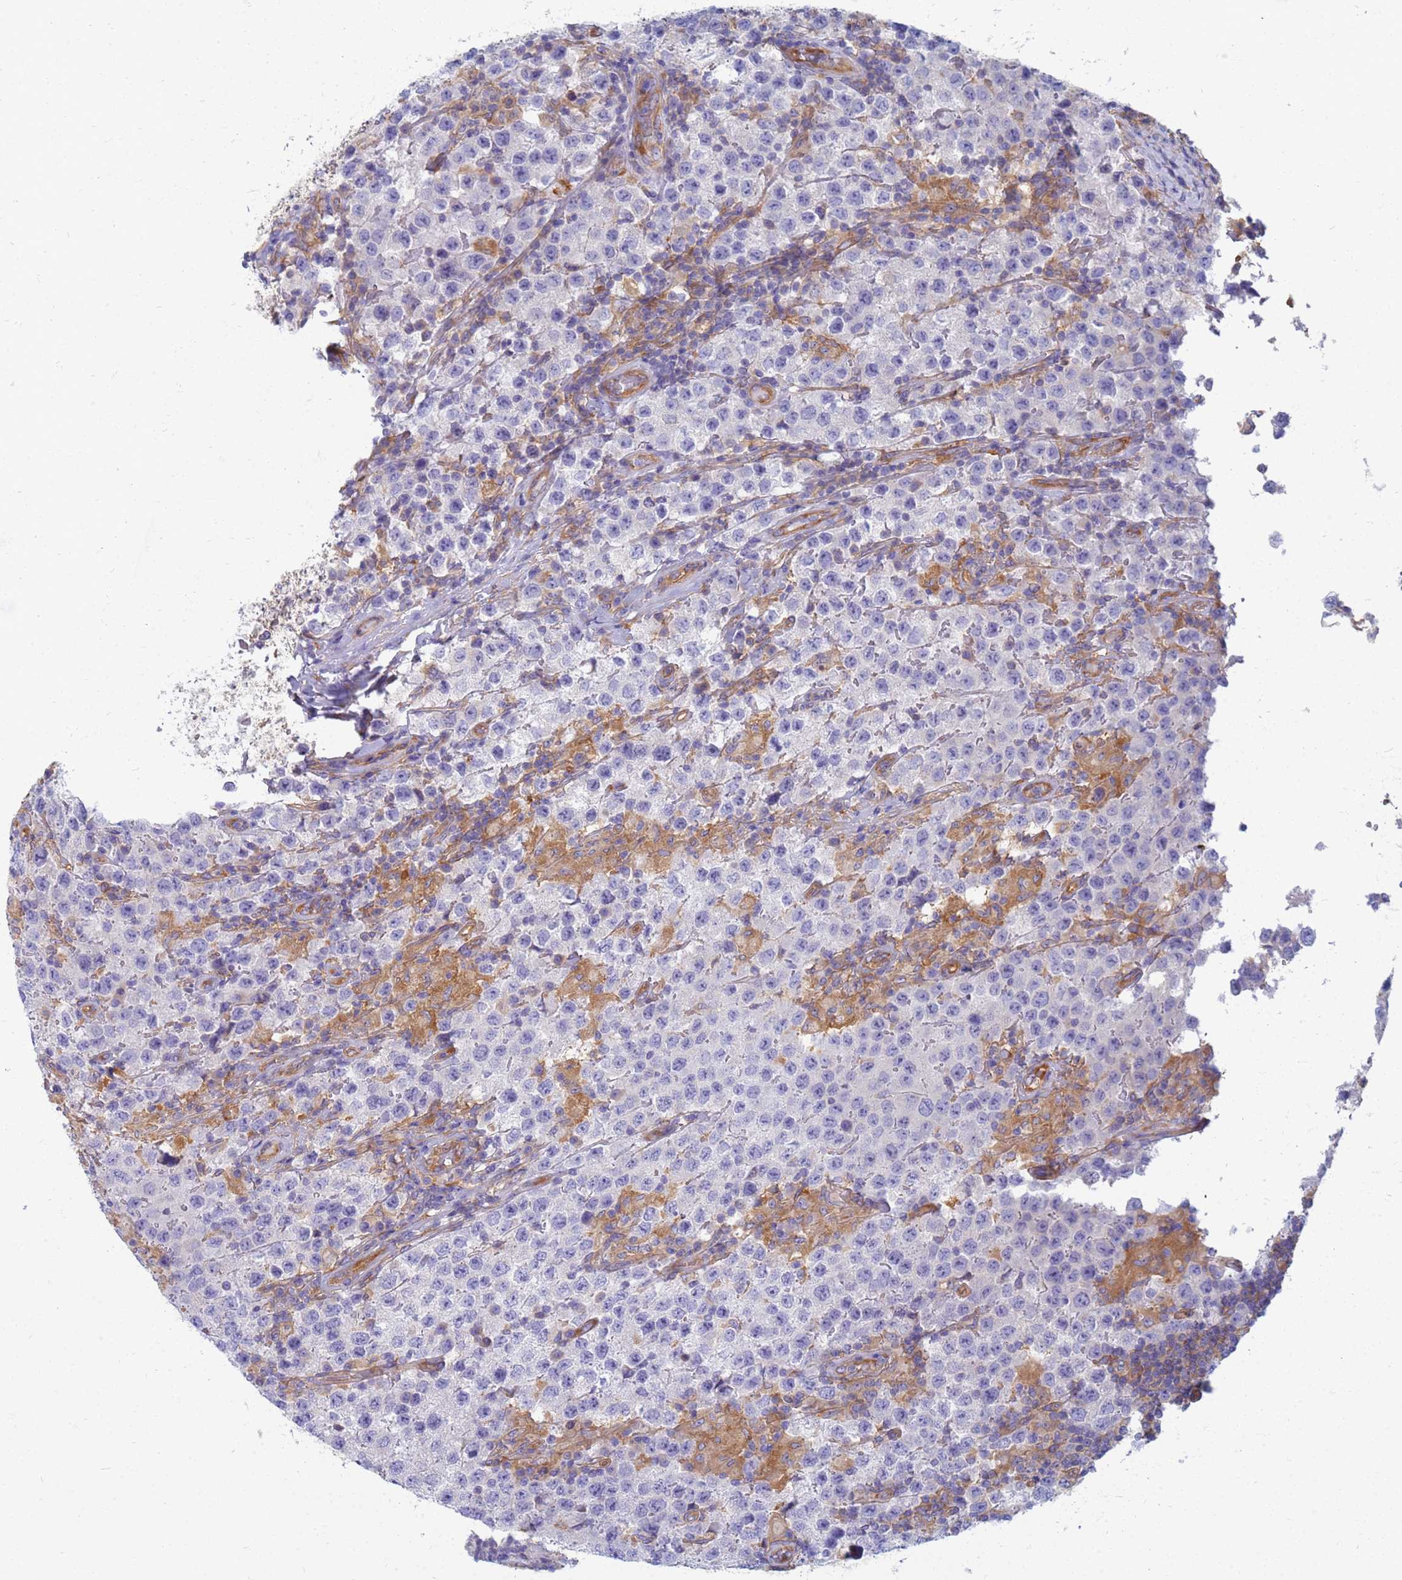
{"staining": {"intensity": "negative", "quantity": "none", "location": "none"}, "tissue": "testis cancer", "cell_type": "Tumor cells", "image_type": "cancer", "snomed": [{"axis": "morphology", "description": "Seminoma, NOS"}, {"axis": "morphology", "description": "Carcinoma, Embryonal, NOS"}, {"axis": "topography", "description": "Testis"}], "caption": "A micrograph of human testis embryonal carcinoma is negative for staining in tumor cells.", "gene": "EEA1", "patient": {"sex": "male", "age": 41}}